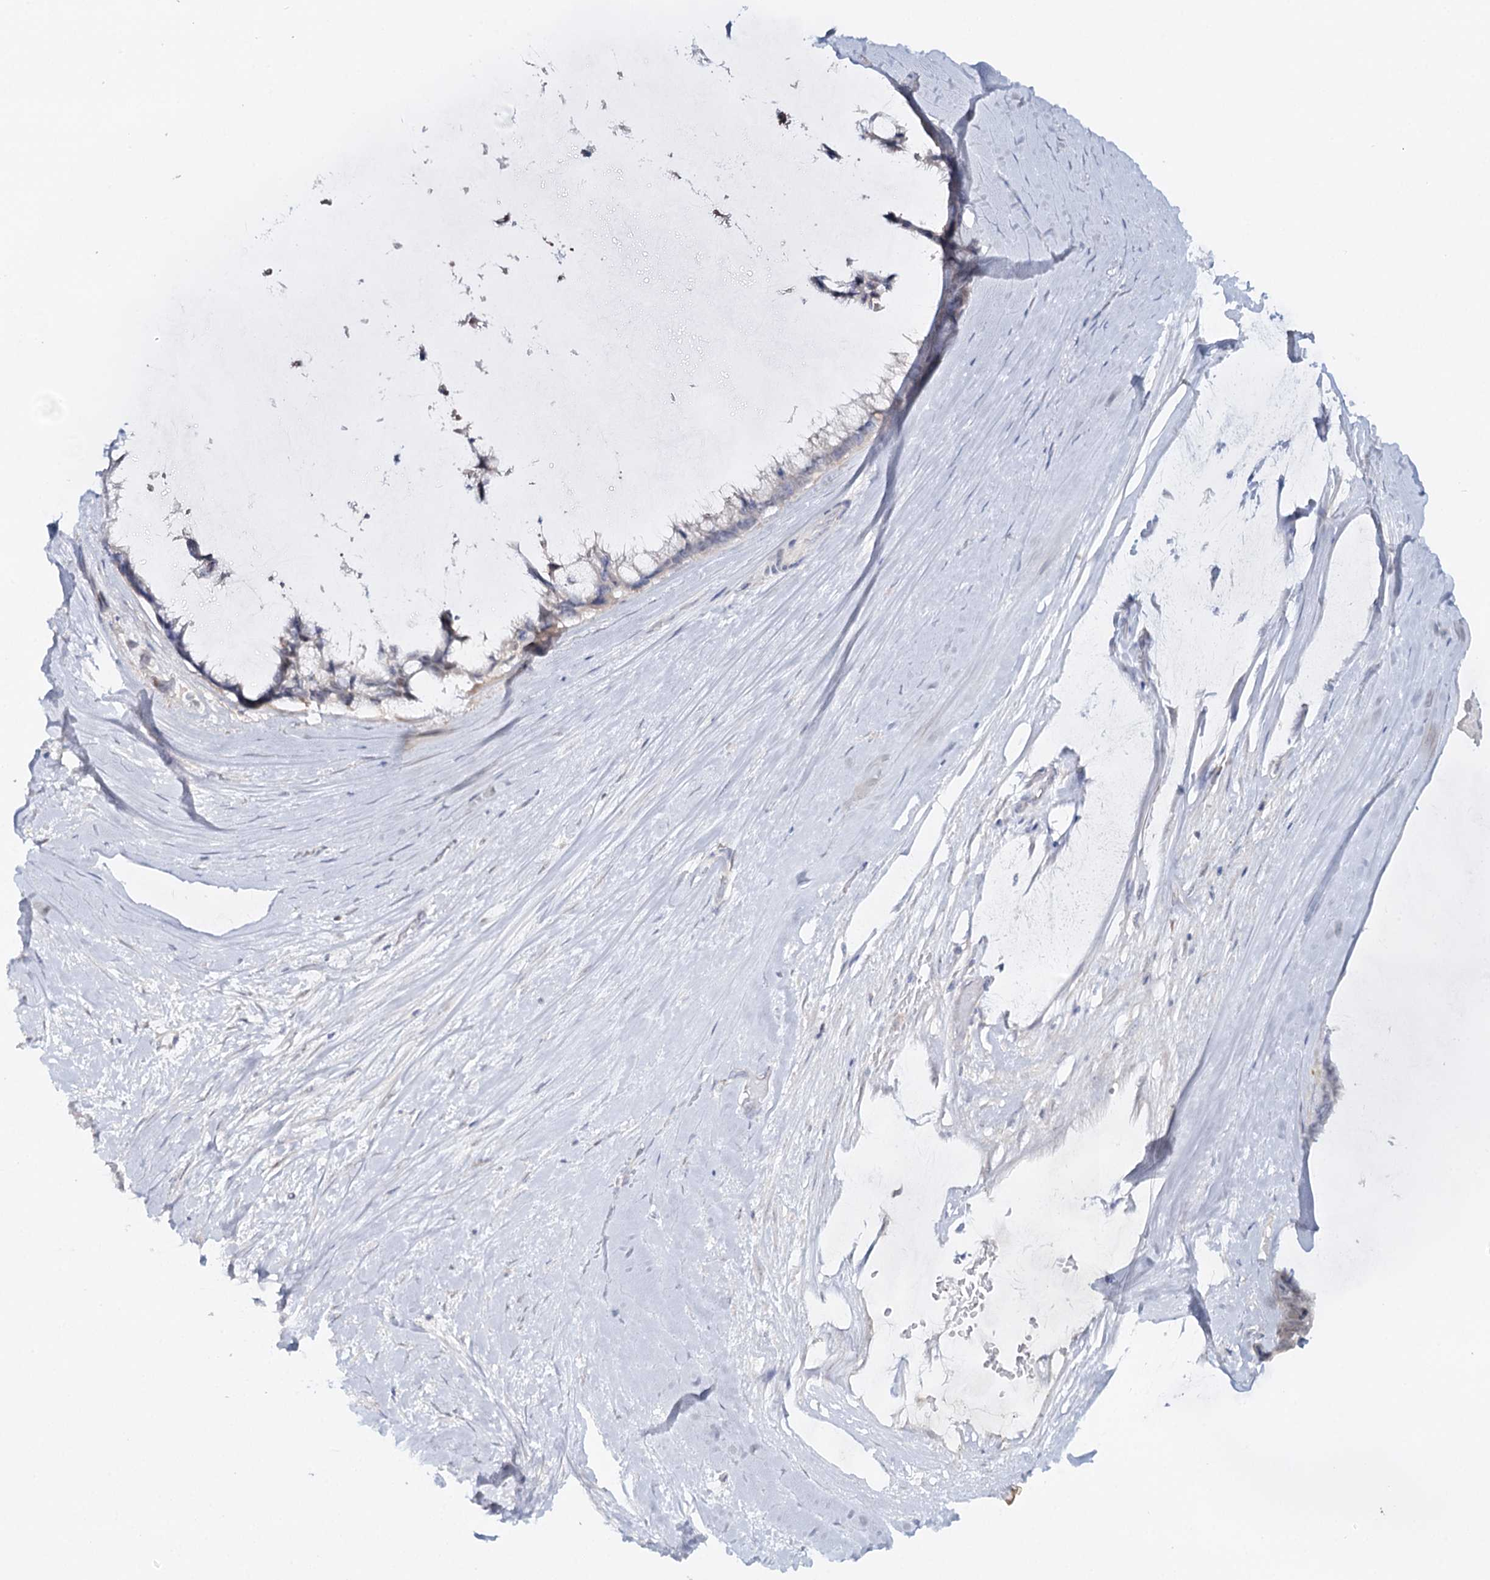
{"staining": {"intensity": "negative", "quantity": "none", "location": "none"}, "tissue": "ovarian cancer", "cell_type": "Tumor cells", "image_type": "cancer", "snomed": [{"axis": "morphology", "description": "Cystadenocarcinoma, mucinous, NOS"}, {"axis": "topography", "description": "Ovary"}], "caption": "The image exhibits no staining of tumor cells in ovarian cancer.", "gene": "PSAPL1", "patient": {"sex": "female", "age": 39}}